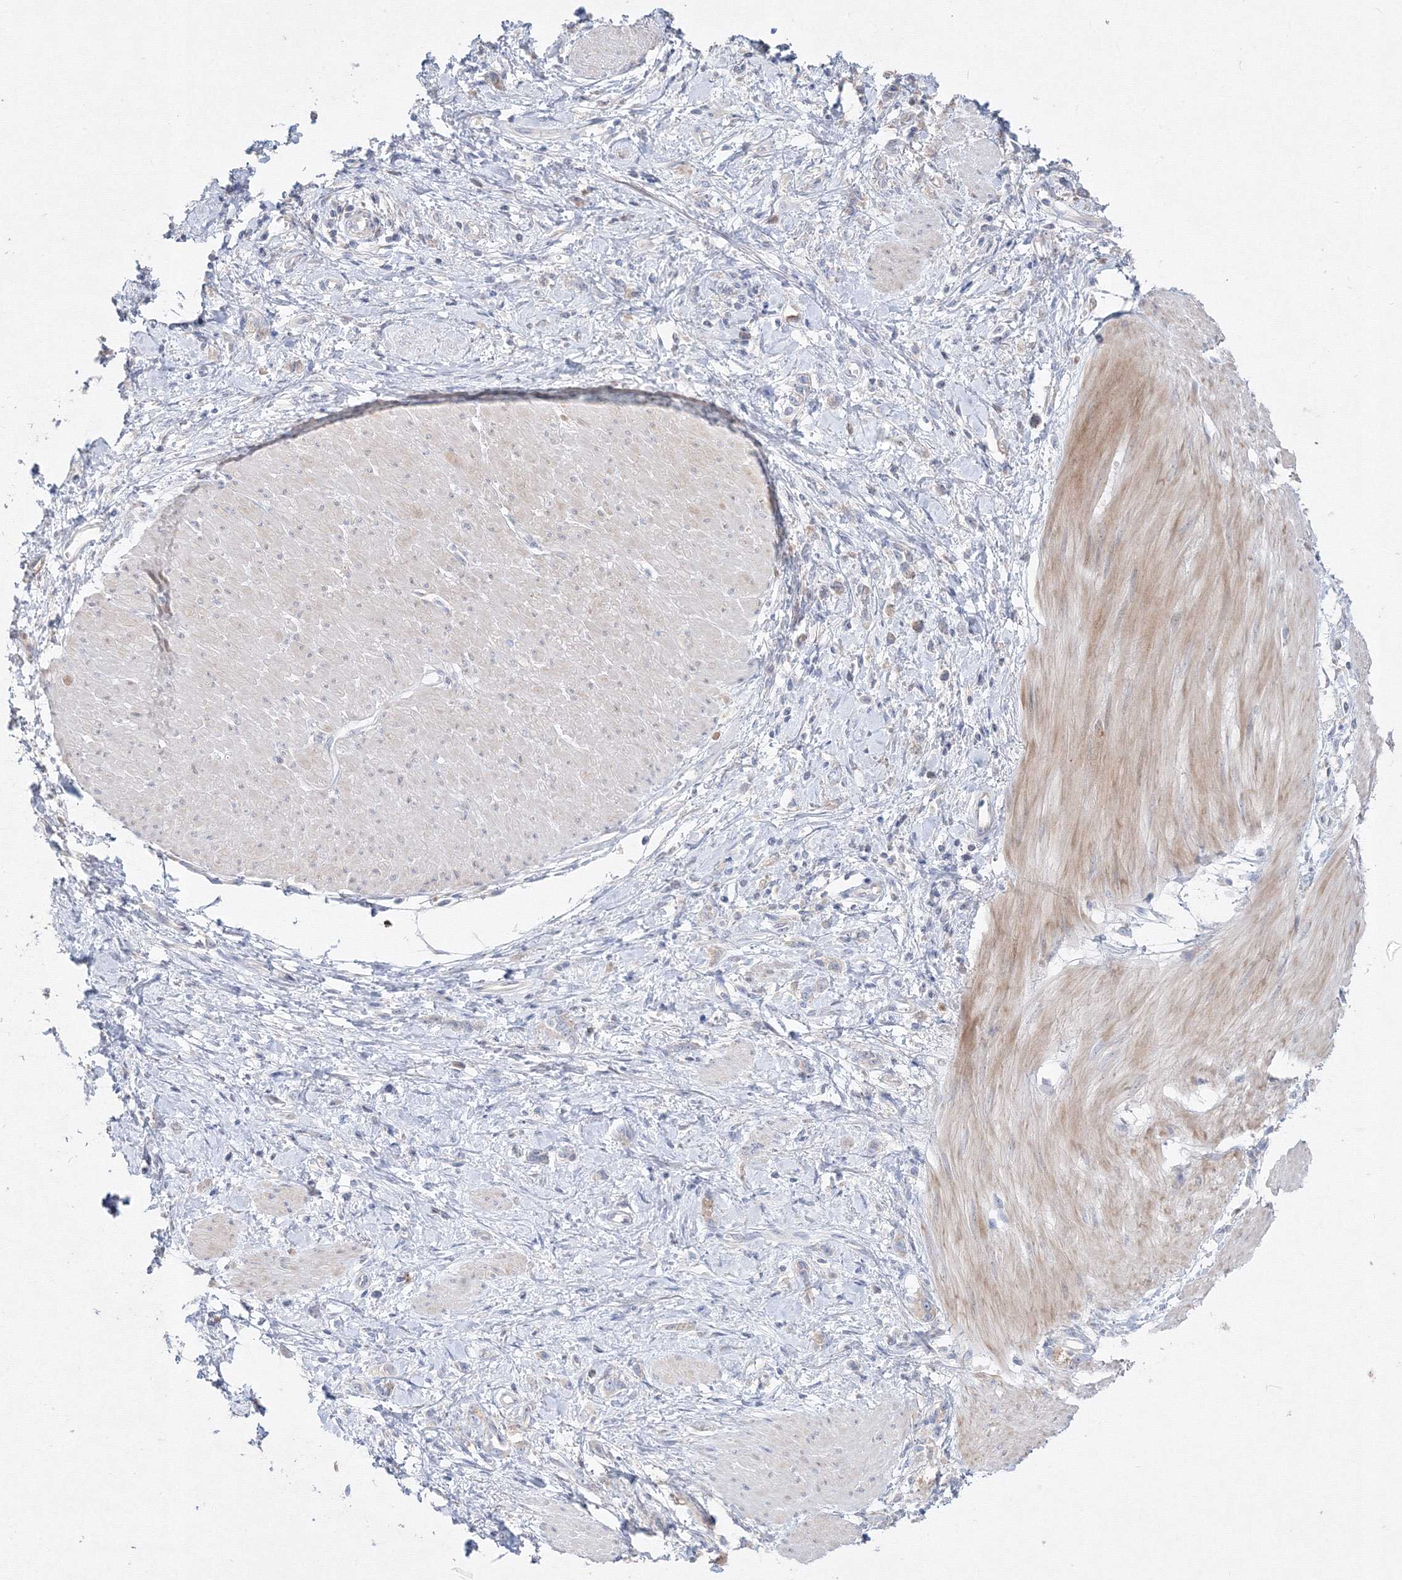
{"staining": {"intensity": "negative", "quantity": "none", "location": "none"}, "tissue": "stomach cancer", "cell_type": "Tumor cells", "image_type": "cancer", "snomed": [{"axis": "morphology", "description": "Adenocarcinoma, NOS"}, {"axis": "topography", "description": "Stomach"}], "caption": "Tumor cells show no significant staining in stomach adenocarcinoma.", "gene": "FBXL8", "patient": {"sex": "female", "age": 76}}